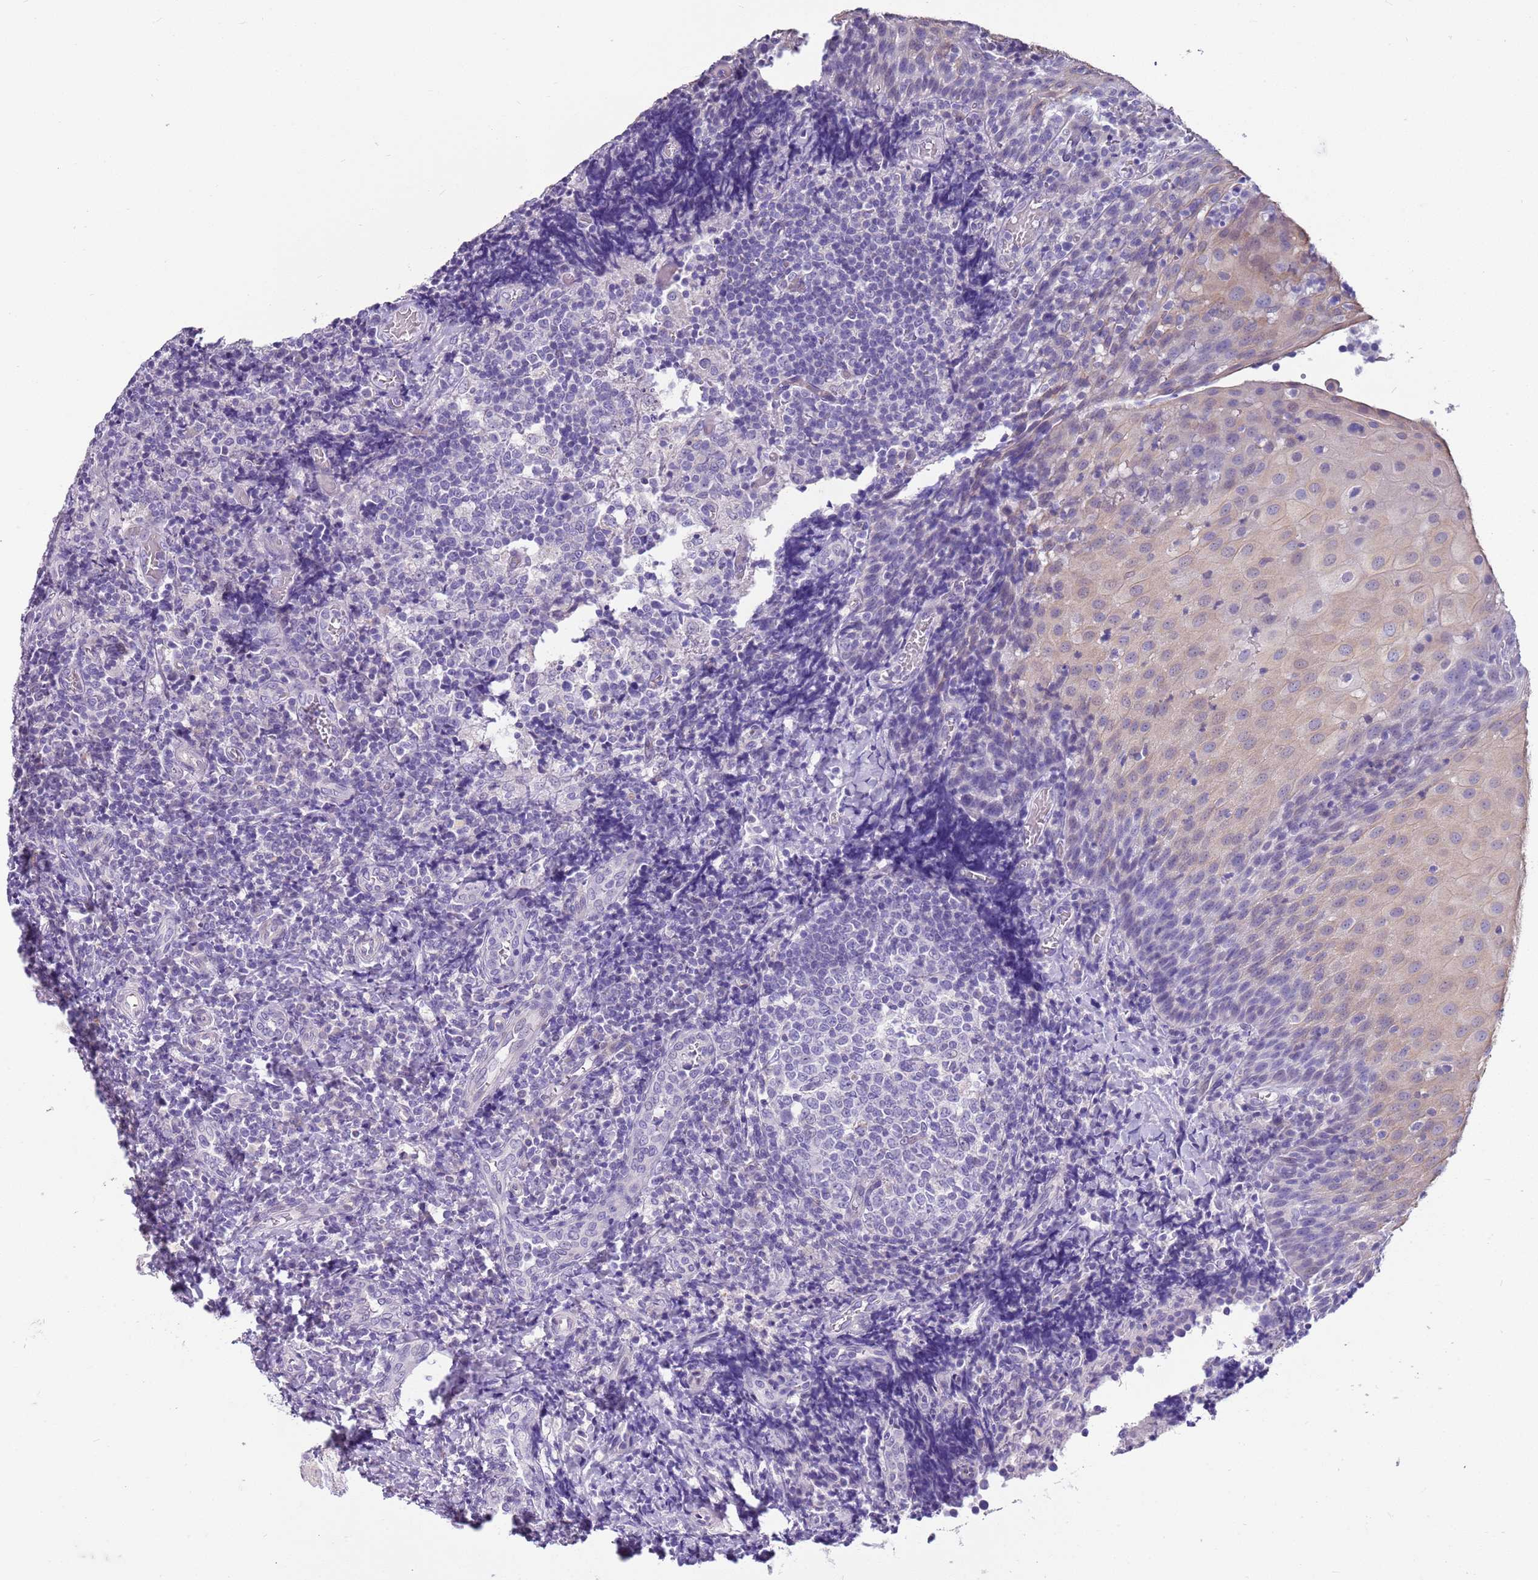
{"staining": {"intensity": "negative", "quantity": "none", "location": "none"}, "tissue": "tonsil", "cell_type": "Germinal center cells", "image_type": "normal", "snomed": [{"axis": "morphology", "description": "Normal tissue, NOS"}, {"axis": "topography", "description": "Tonsil"}], "caption": "IHC of normal tonsil reveals no expression in germinal center cells.", "gene": "BRMS1L", "patient": {"sex": "female", "age": 19}}